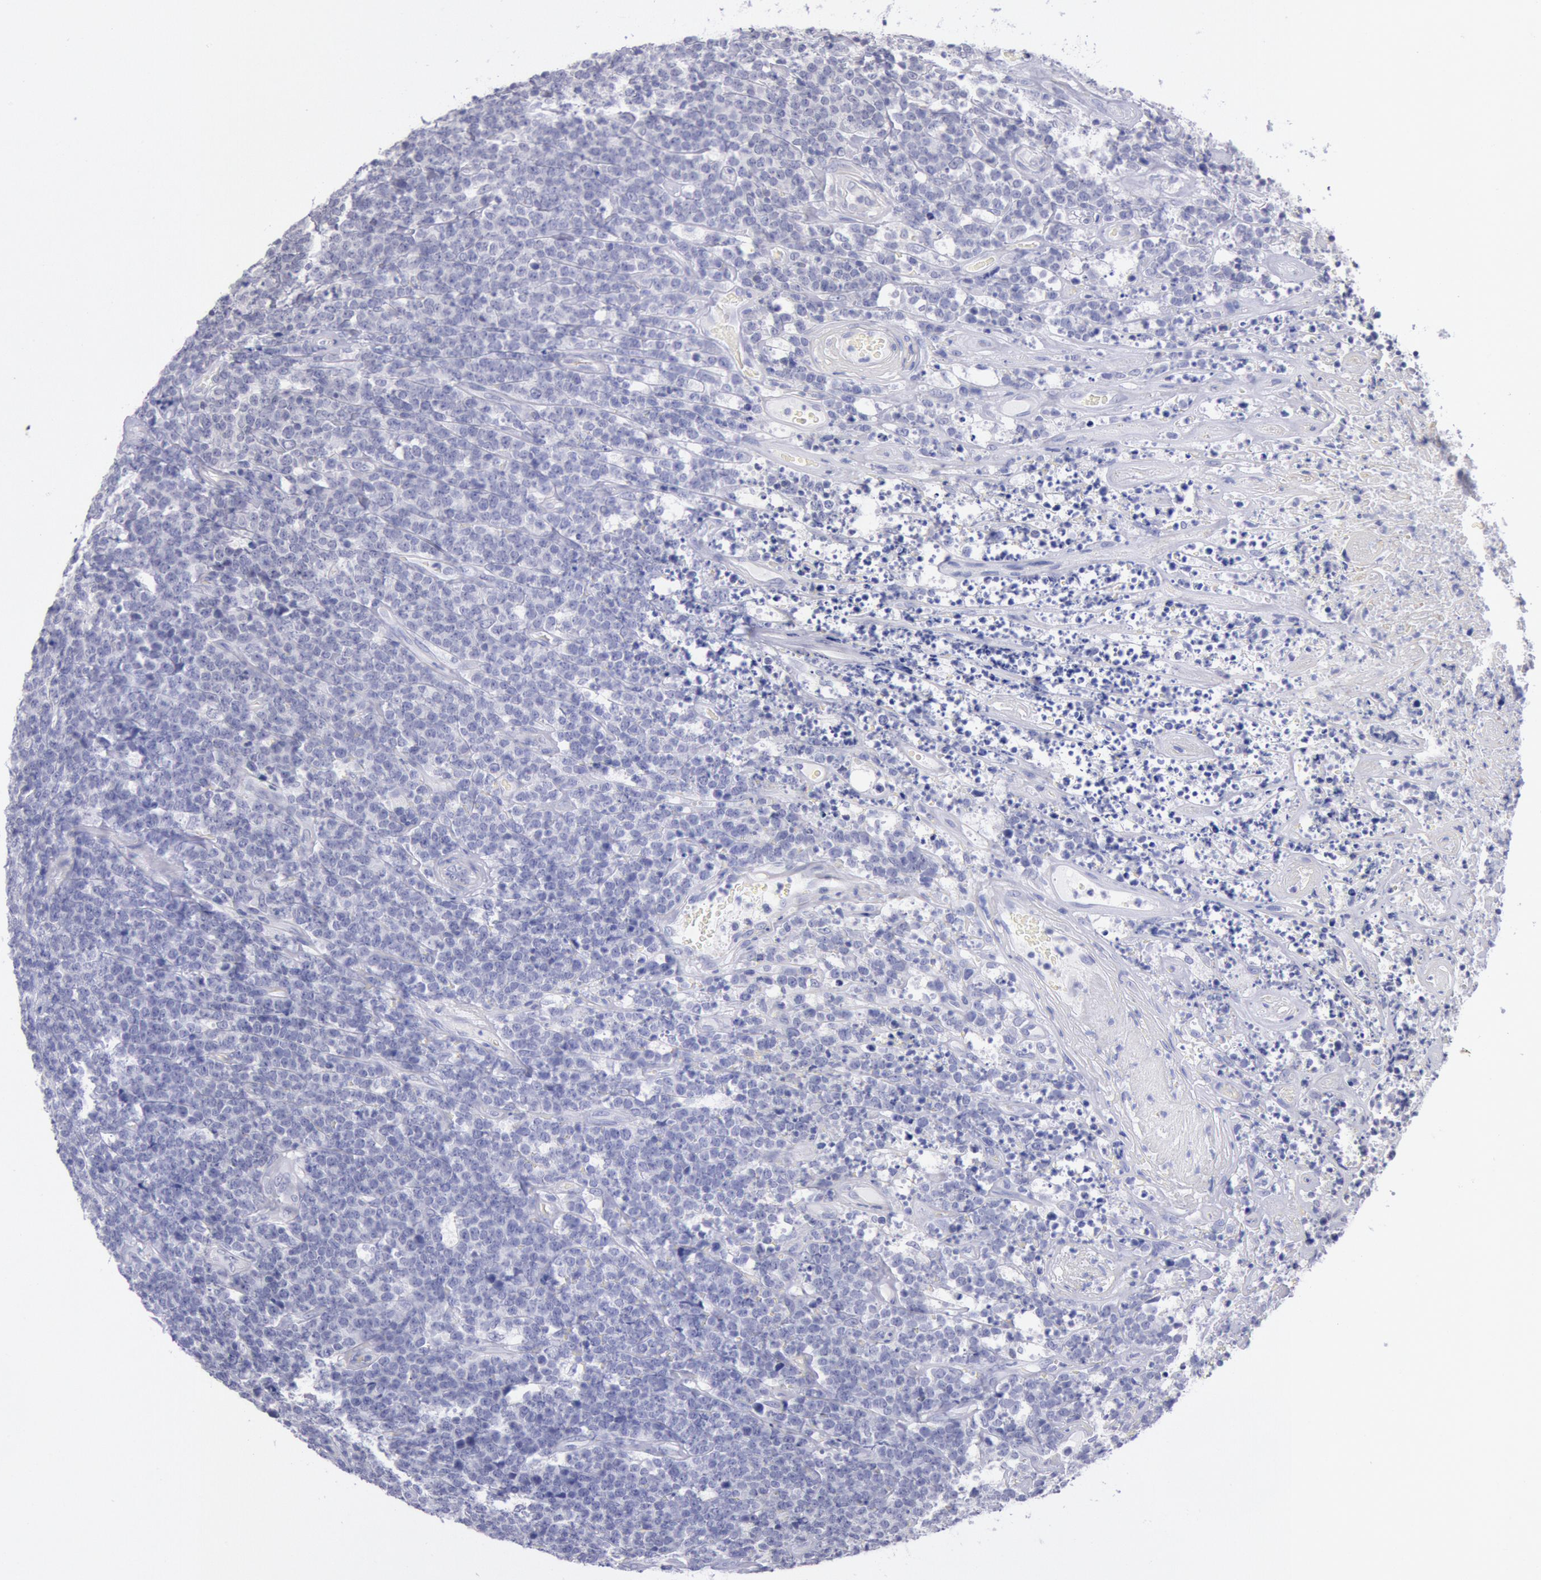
{"staining": {"intensity": "negative", "quantity": "none", "location": "none"}, "tissue": "lymphoma", "cell_type": "Tumor cells", "image_type": "cancer", "snomed": [{"axis": "morphology", "description": "Malignant lymphoma, non-Hodgkin's type, High grade"}, {"axis": "topography", "description": "Small intestine"}, {"axis": "topography", "description": "Colon"}], "caption": "High-grade malignant lymphoma, non-Hodgkin's type was stained to show a protein in brown. There is no significant positivity in tumor cells.", "gene": "MYH7", "patient": {"sex": "male", "age": 8}}